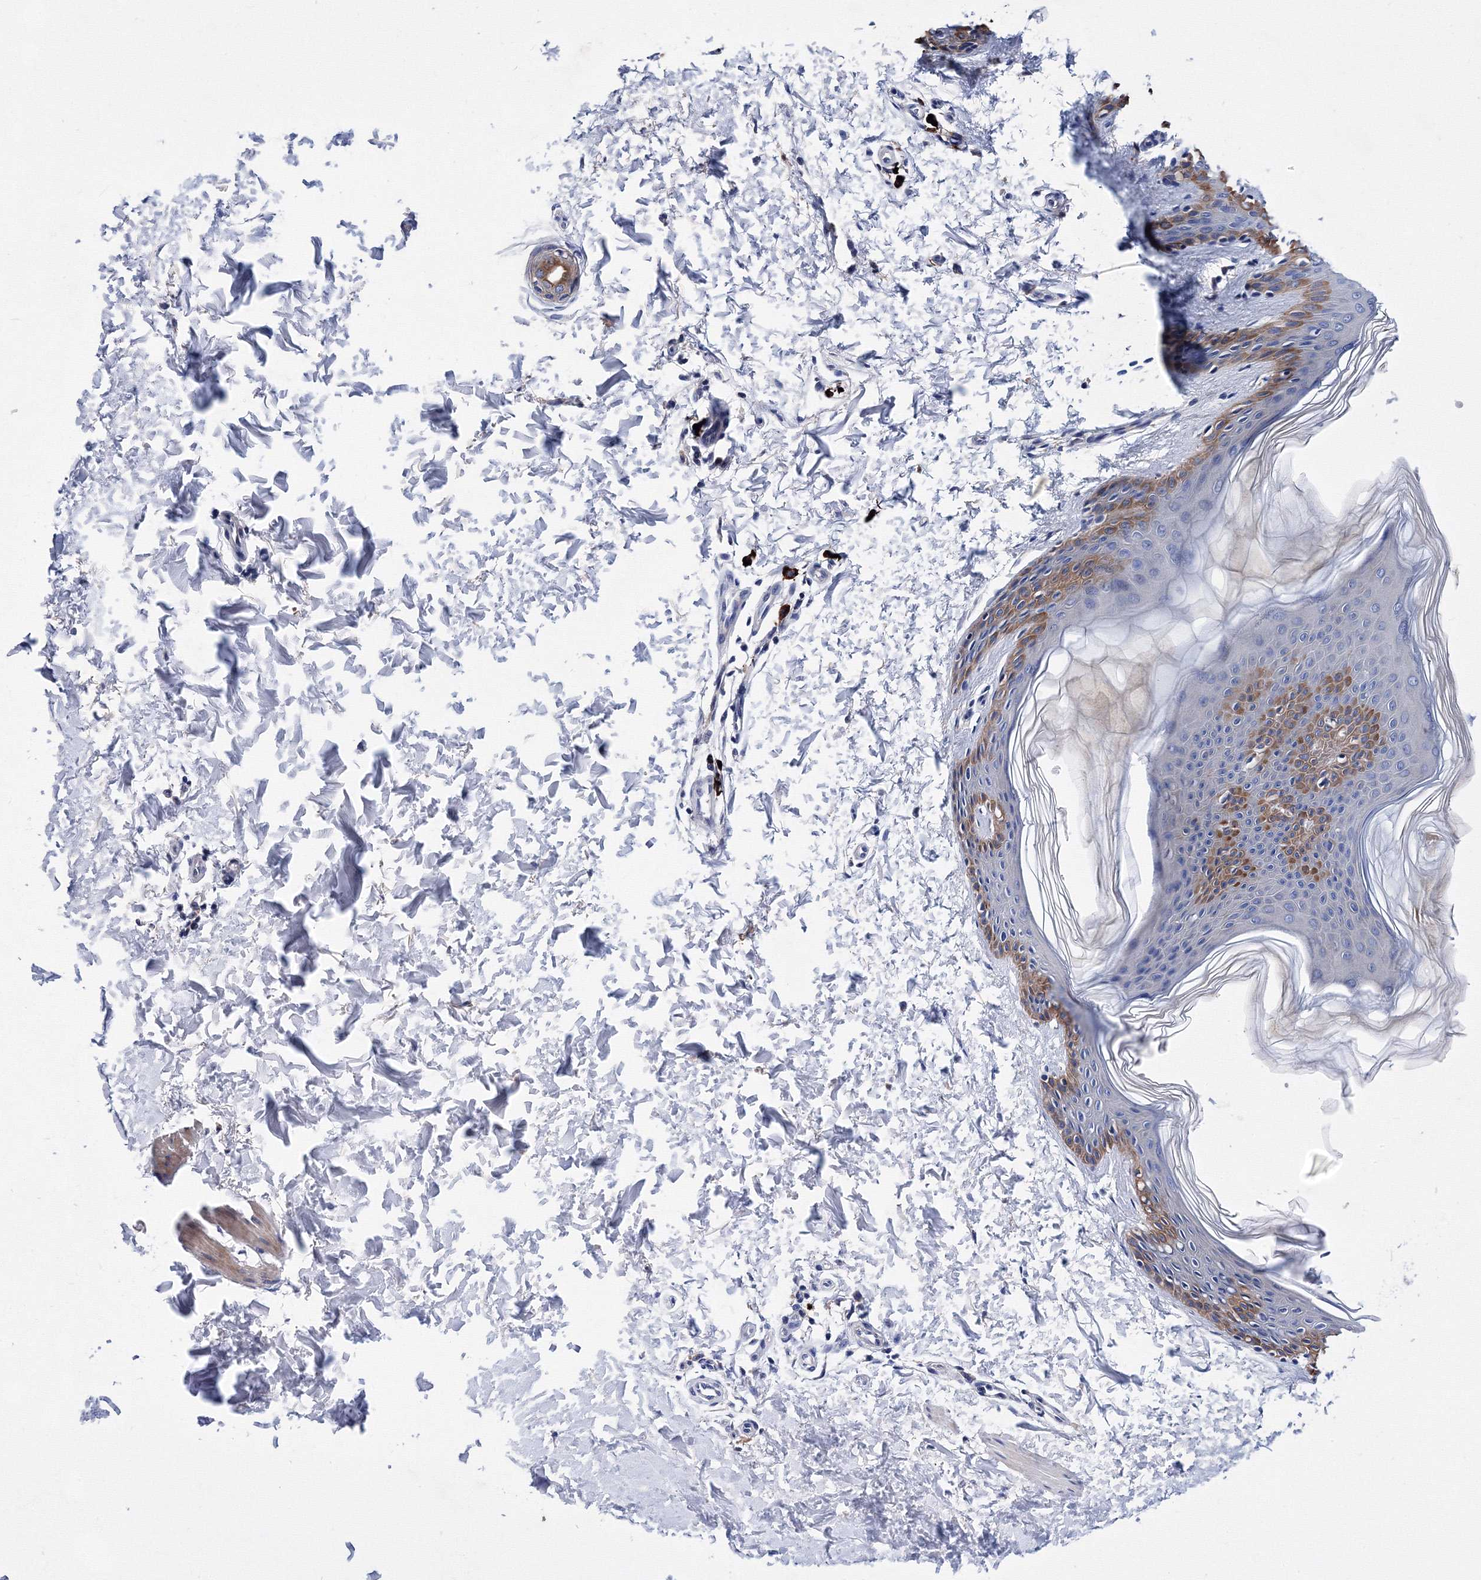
{"staining": {"intensity": "negative", "quantity": "none", "location": "none"}, "tissue": "skin", "cell_type": "Fibroblasts", "image_type": "normal", "snomed": [{"axis": "morphology", "description": "Normal tissue, NOS"}, {"axis": "morphology", "description": "Neoplasm, benign, NOS"}, {"axis": "topography", "description": "Skin"}, {"axis": "topography", "description": "Soft tissue"}], "caption": "This is a histopathology image of immunohistochemistry staining of unremarkable skin, which shows no expression in fibroblasts. (Brightfield microscopy of DAB (3,3'-diaminobenzidine) immunohistochemistry at high magnification).", "gene": "TRPM2", "patient": {"sex": "male", "age": 26}}